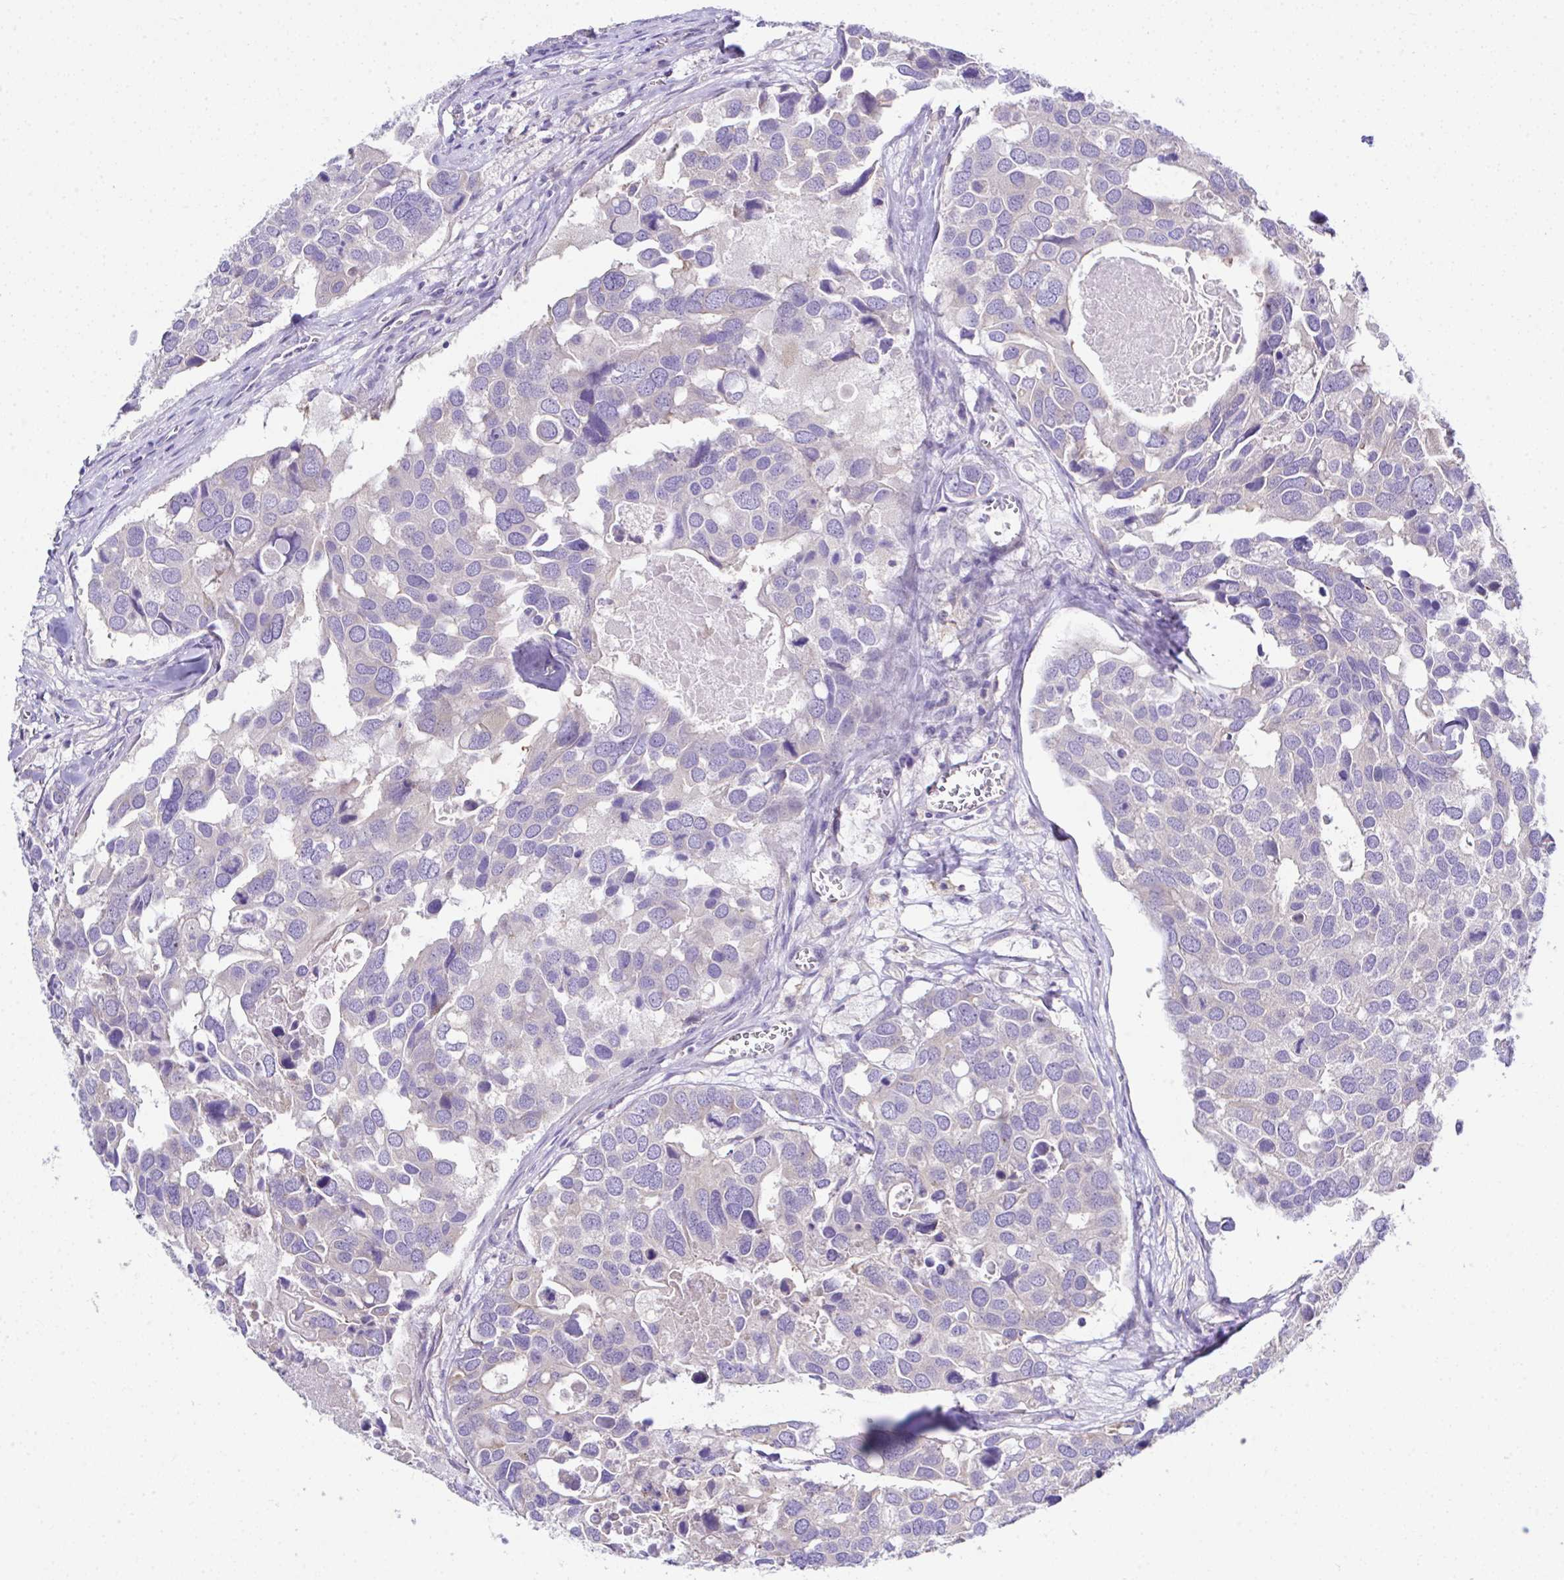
{"staining": {"intensity": "negative", "quantity": "none", "location": "none"}, "tissue": "breast cancer", "cell_type": "Tumor cells", "image_type": "cancer", "snomed": [{"axis": "morphology", "description": "Duct carcinoma"}, {"axis": "topography", "description": "Breast"}], "caption": "Immunohistochemistry of human breast cancer shows no staining in tumor cells.", "gene": "OR4P4", "patient": {"sex": "female", "age": 83}}